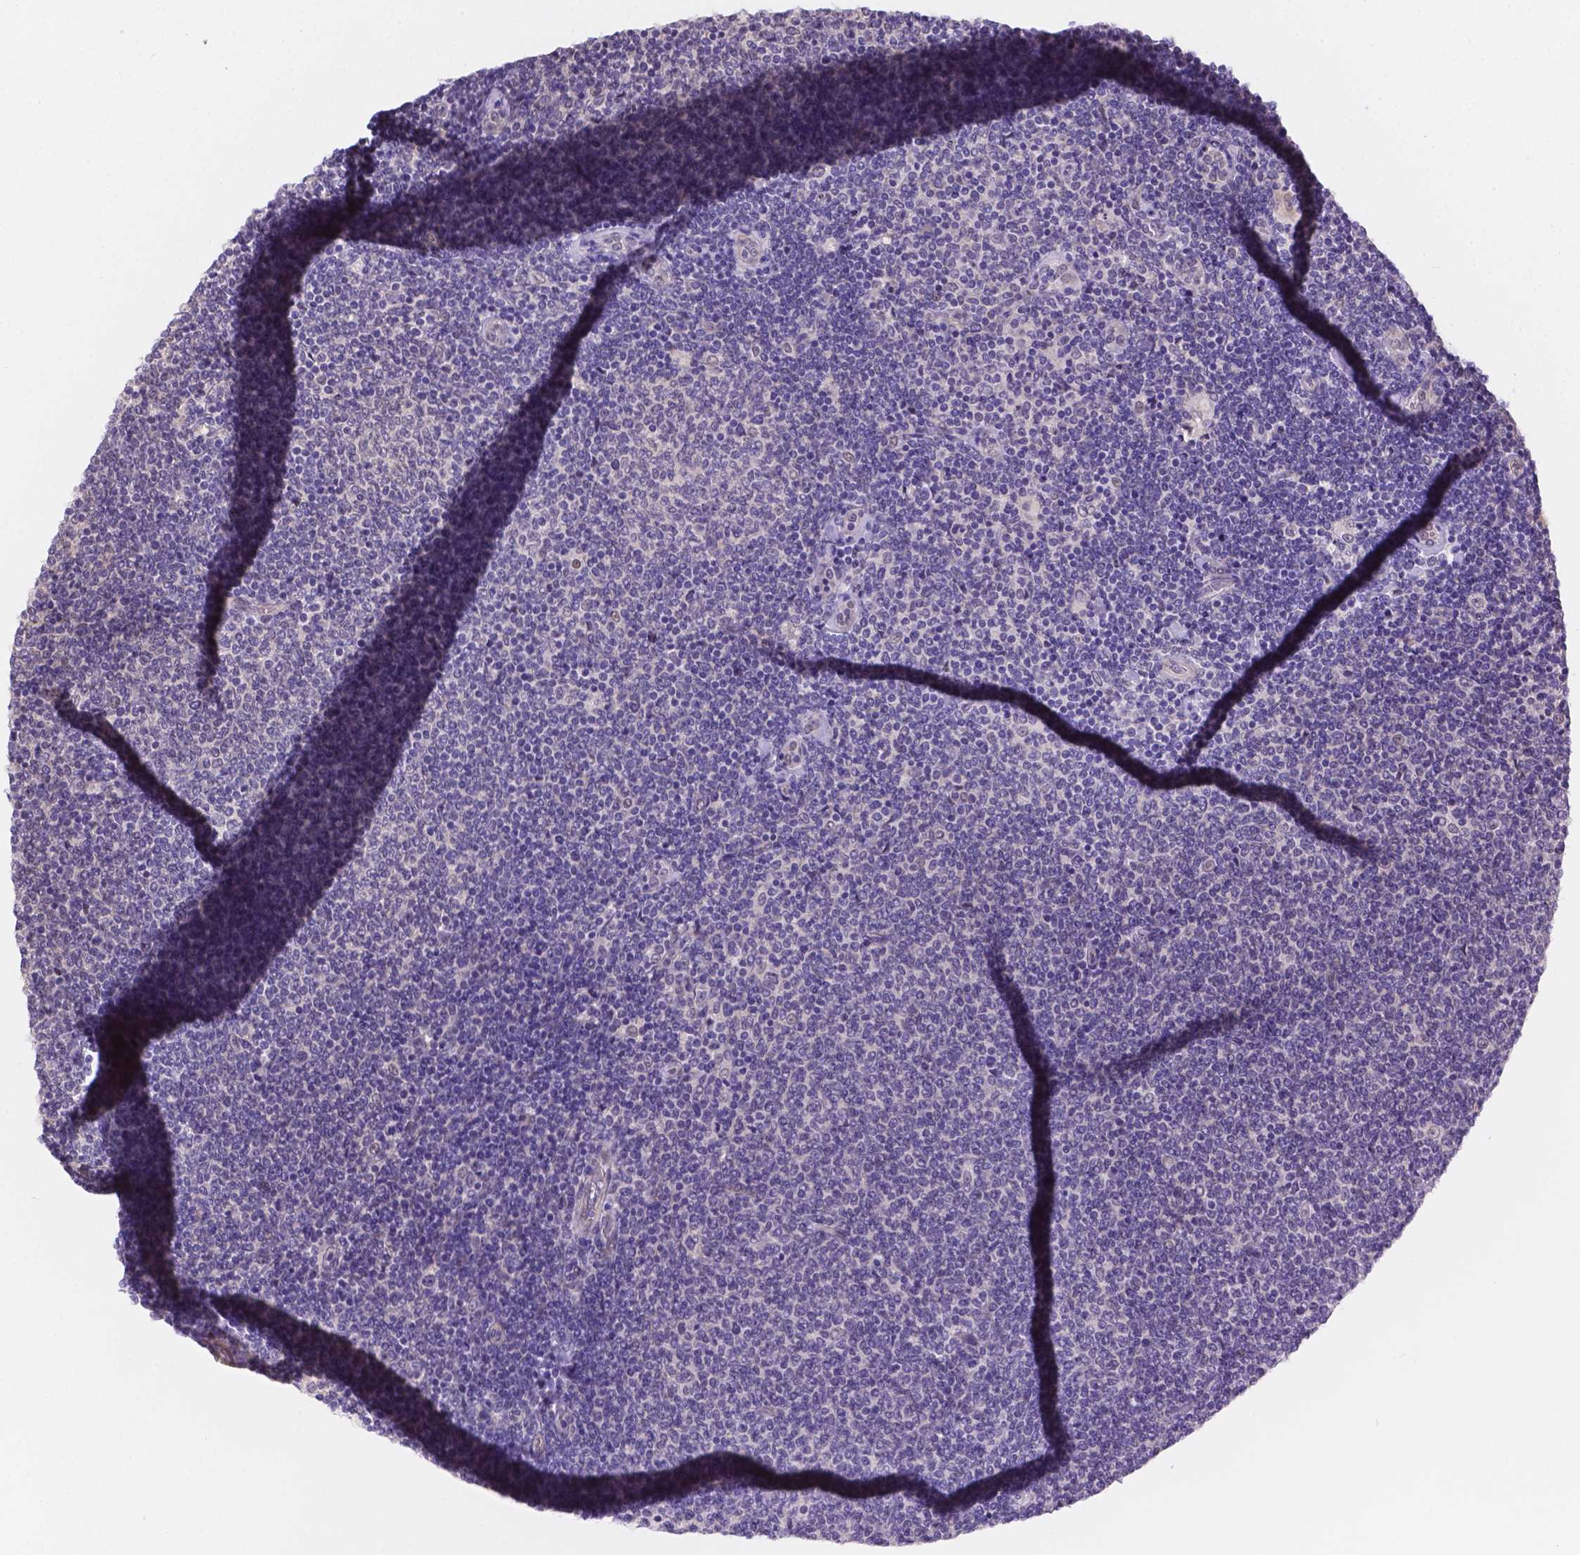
{"staining": {"intensity": "negative", "quantity": "none", "location": "none"}, "tissue": "lymphoma", "cell_type": "Tumor cells", "image_type": "cancer", "snomed": [{"axis": "morphology", "description": "Malignant lymphoma, non-Hodgkin's type, Low grade"}, {"axis": "topography", "description": "Lymph node"}], "caption": "DAB immunohistochemical staining of human lymphoma displays no significant expression in tumor cells.", "gene": "NXPE2", "patient": {"sex": "male", "age": 52}}